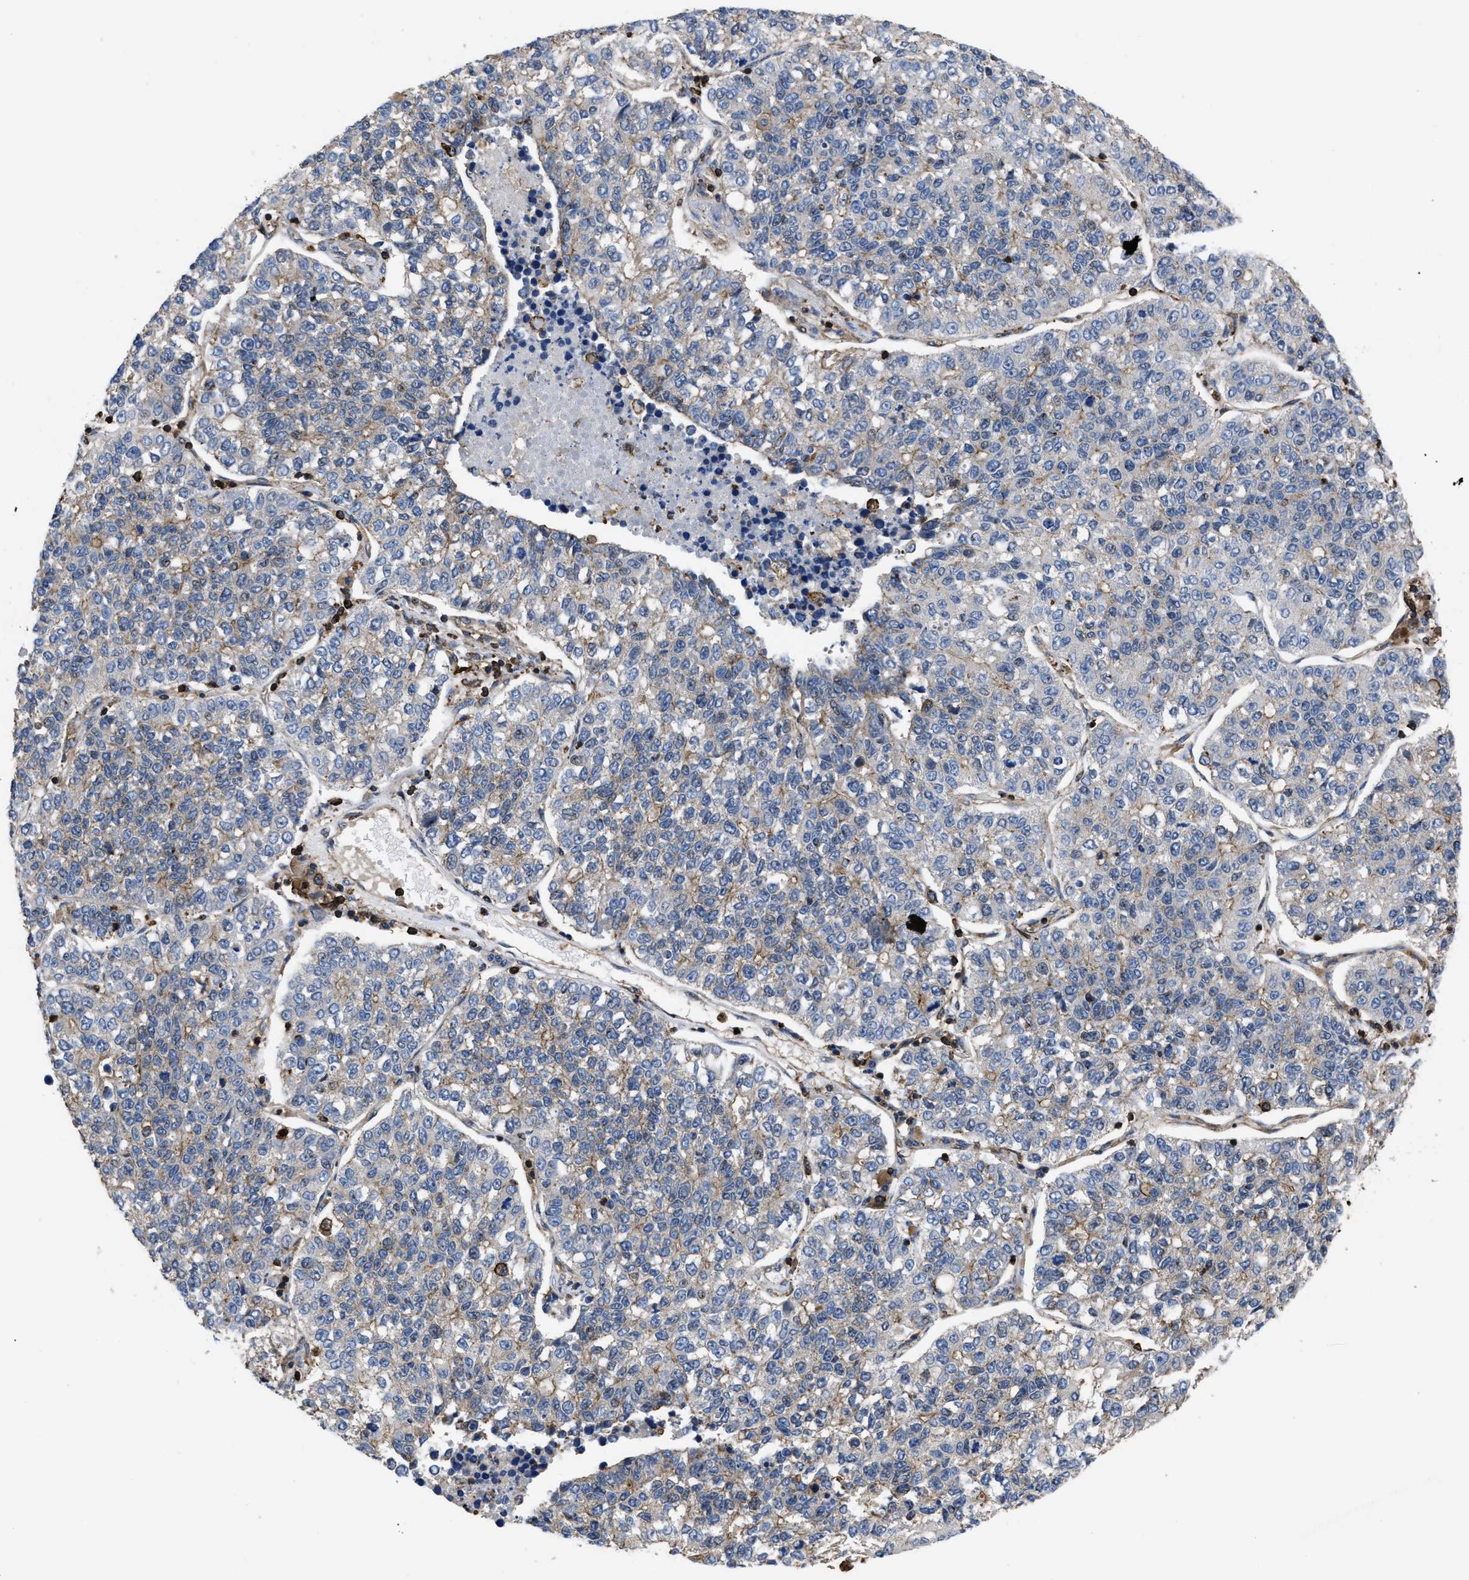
{"staining": {"intensity": "weak", "quantity": "25%-75%", "location": "cytoplasmic/membranous"}, "tissue": "lung cancer", "cell_type": "Tumor cells", "image_type": "cancer", "snomed": [{"axis": "morphology", "description": "Adenocarcinoma, NOS"}, {"axis": "topography", "description": "Lung"}], "caption": "Lung cancer (adenocarcinoma) was stained to show a protein in brown. There is low levels of weak cytoplasmic/membranous positivity in approximately 25%-75% of tumor cells.", "gene": "SCUBE2", "patient": {"sex": "male", "age": 49}}